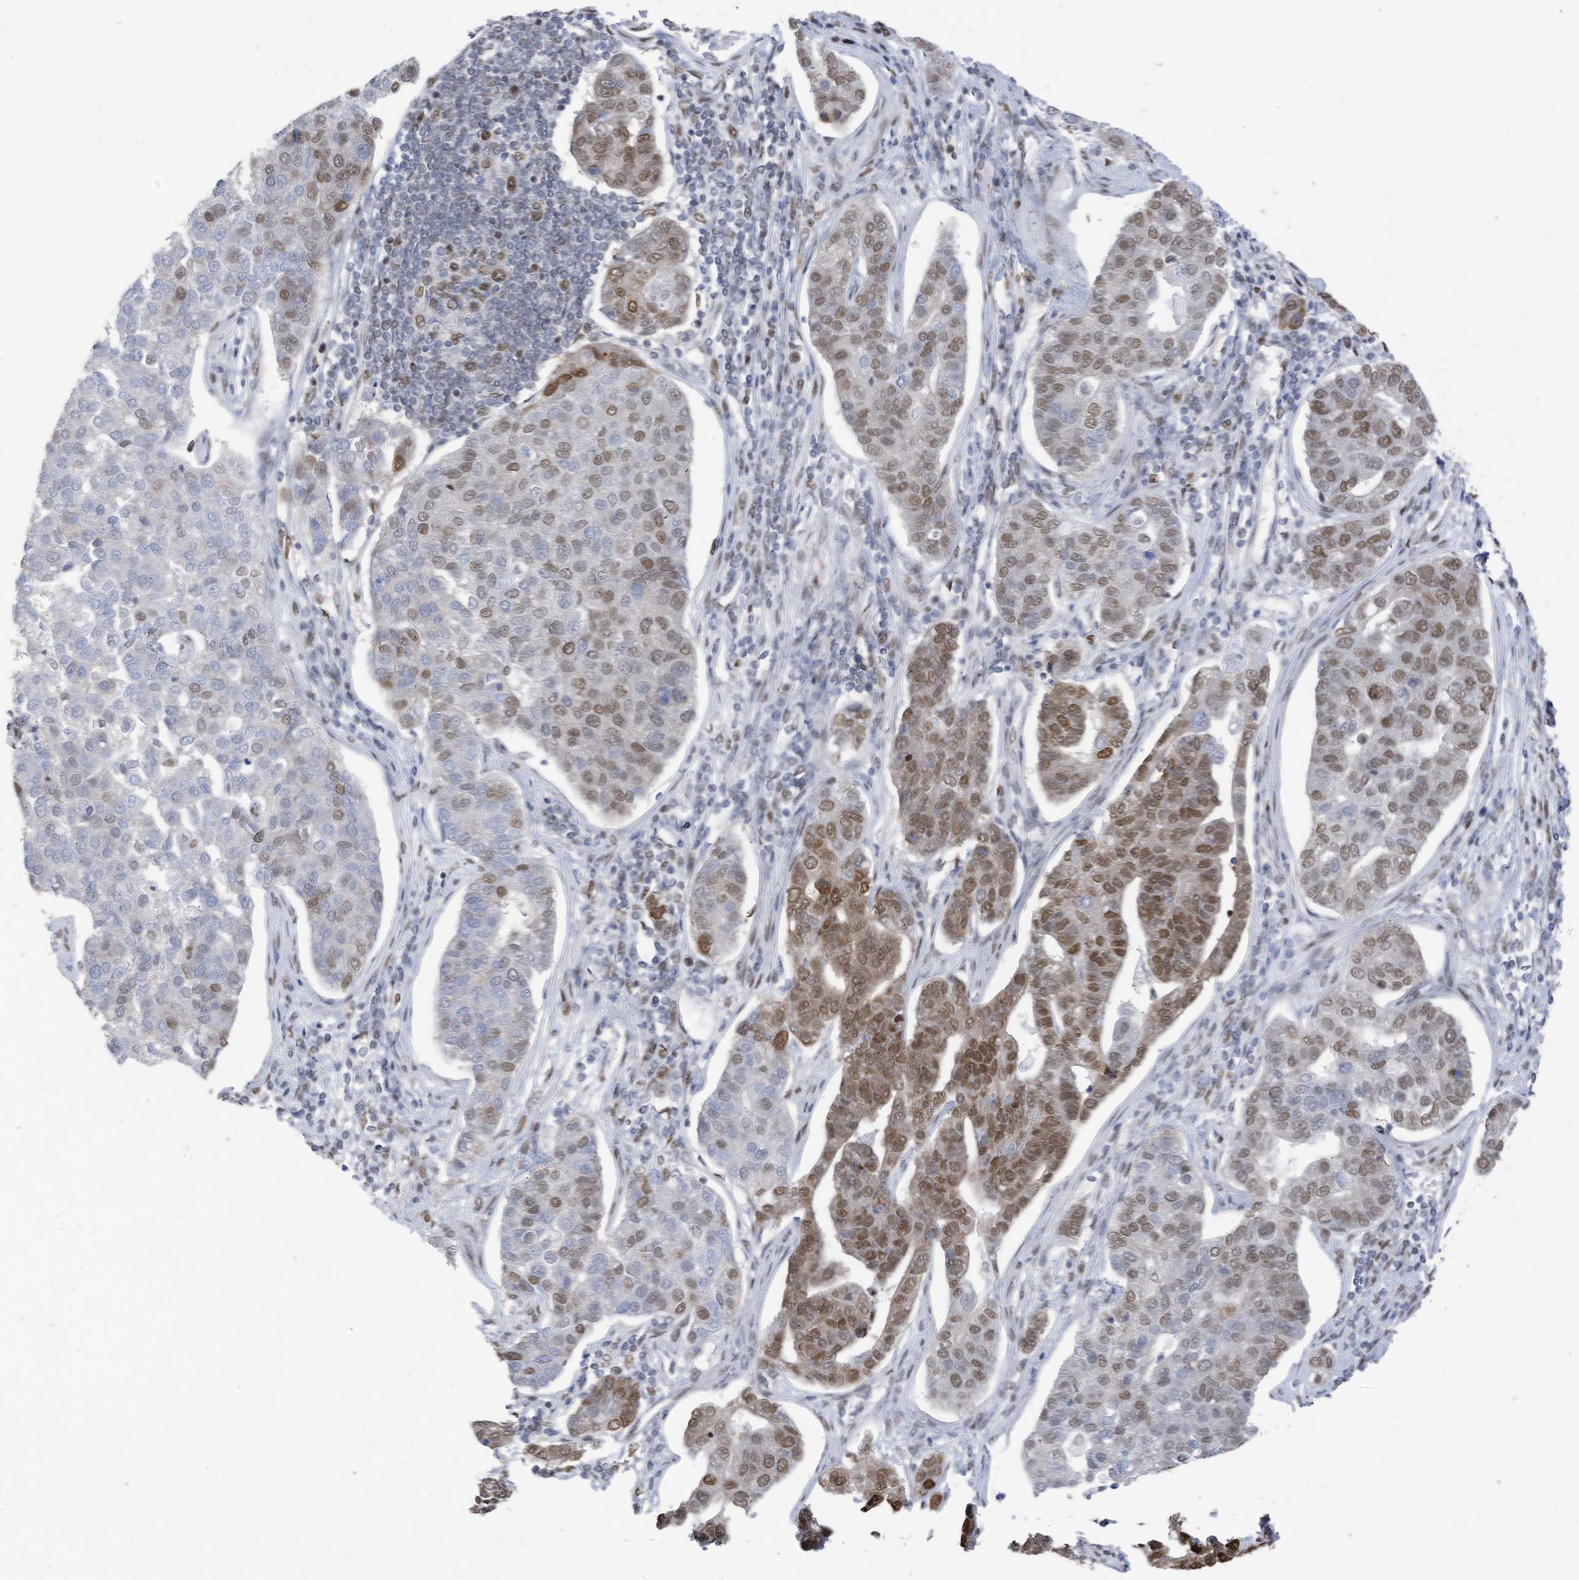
{"staining": {"intensity": "moderate", "quantity": "25%-75%", "location": "nuclear"}, "tissue": "pancreatic cancer", "cell_type": "Tumor cells", "image_type": "cancer", "snomed": [{"axis": "morphology", "description": "Adenocarcinoma, NOS"}, {"axis": "topography", "description": "Pancreas"}], "caption": "Pancreatic adenocarcinoma stained with IHC demonstrates moderate nuclear staining in about 25%-75% of tumor cells.", "gene": "KHSRP", "patient": {"sex": "female", "age": 61}}